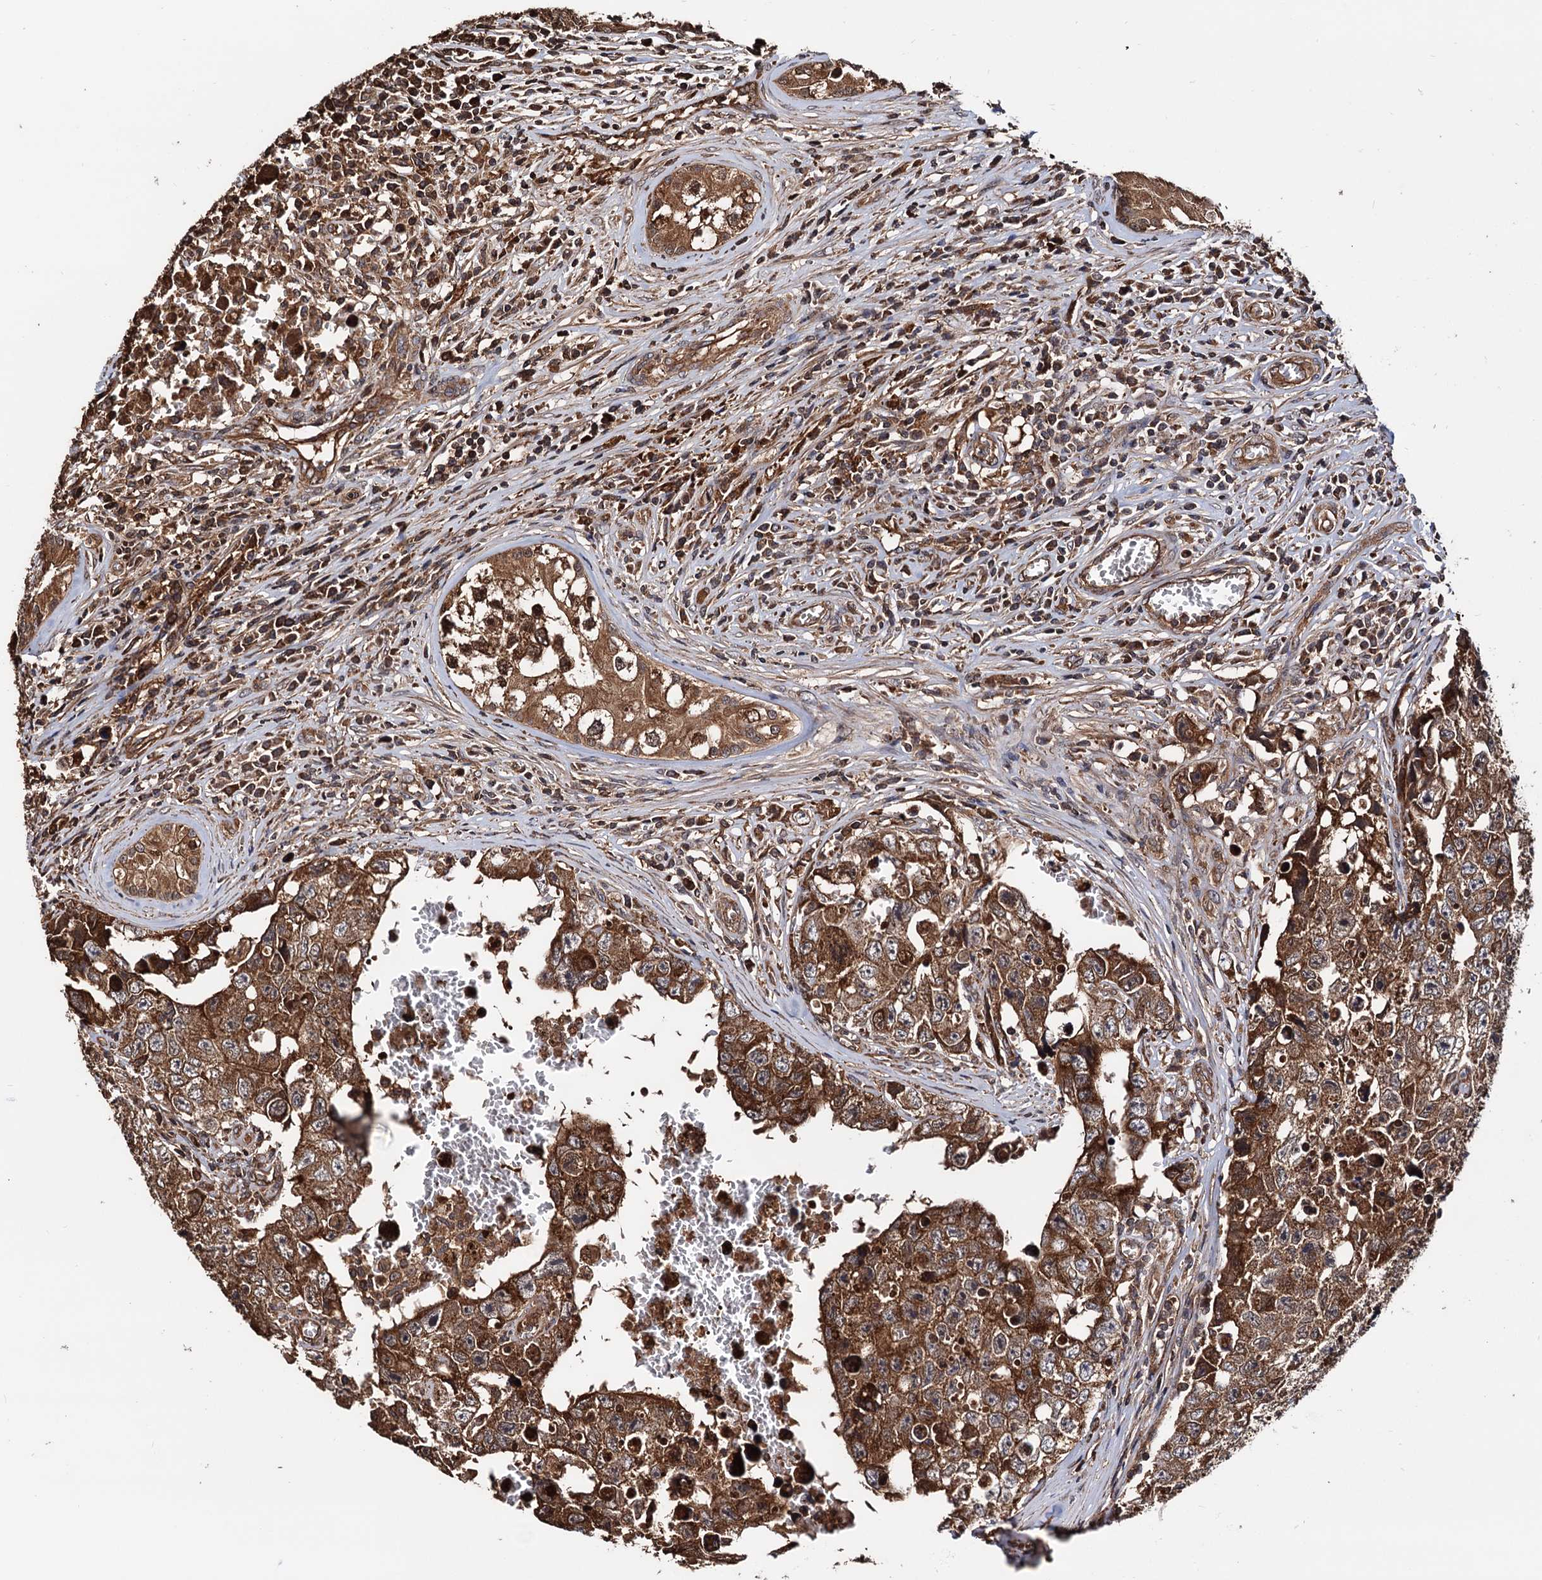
{"staining": {"intensity": "strong", "quantity": ">75%", "location": "cytoplasmic/membranous"}, "tissue": "testis cancer", "cell_type": "Tumor cells", "image_type": "cancer", "snomed": [{"axis": "morphology", "description": "Carcinoma, Embryonal, NOS"}, {"axis": "topography", "description": "Testis"}], "caption": "An image of testis cancer (embryonal carcinoma) stained for a protein demonstrates strong cytoplasmic/membranous brown staining in tumor cells.", "gene": "MRPL42", "patient": {"sex": "male", "age": 17}}